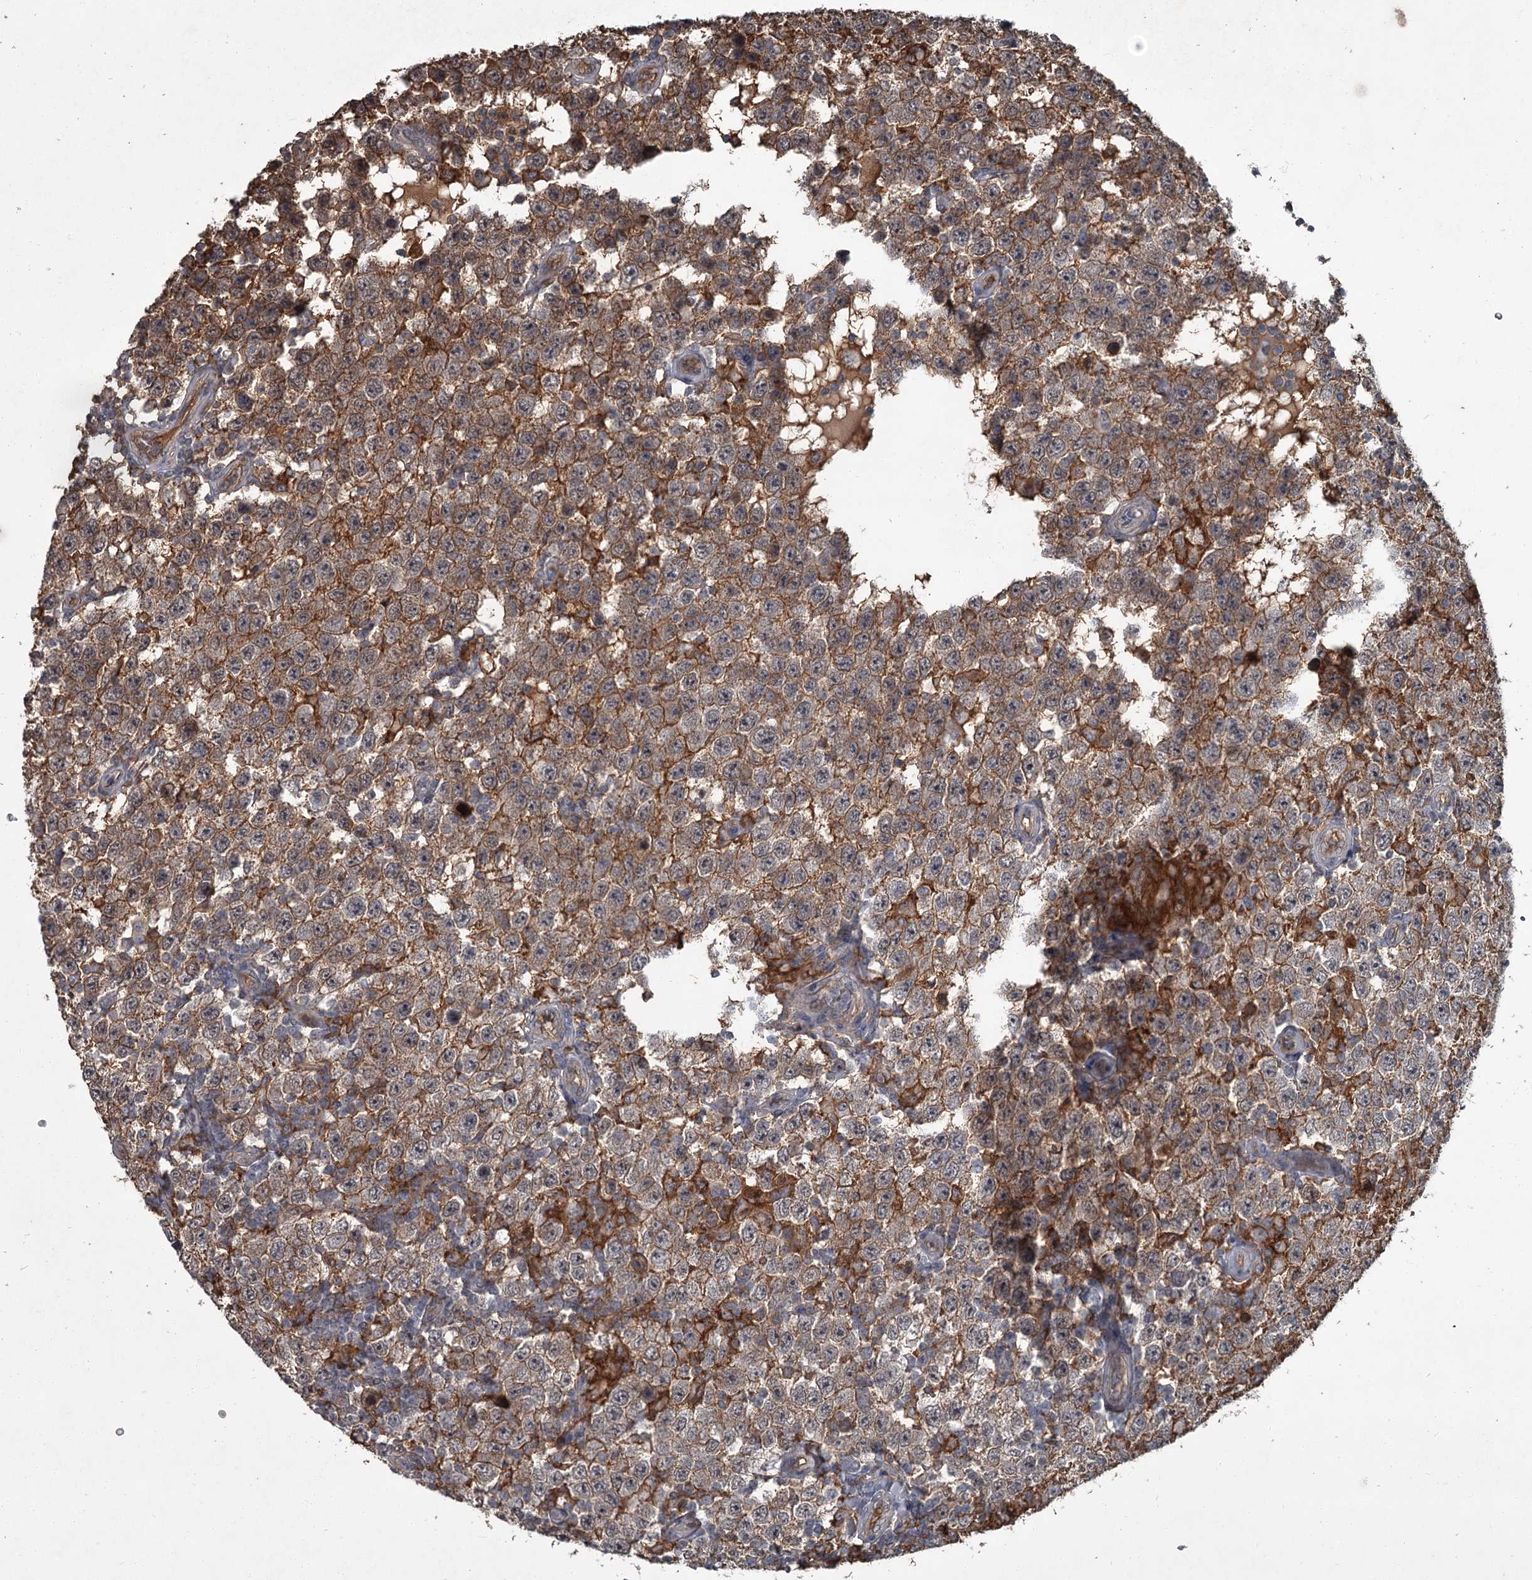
{"staining": {"intensity": "moderate", "quantity": ">75%", "location": "cytoplasmic/membranous"}, "tissue": "testis cancer", "cell_type": "Tumor cells", "image_type": "cancer", "snomed": [{"axis": "morphology", "description": "Normal tissue, NOS"}, {"axis": "morphology", "description": "Urothelial carcinoma, High grade"}, {"axis": "morphology", "description": "Seminoma, NOS"}, {"axis": "morphology", "description": "Carcinoma, Embryonal, NOS"}, {"axis": "topography", "description": "Urinary bladder"}, {"axis": "topography", "description": "Testis"}], "caption": "DAB immunohistochemical staining of human testis cancer displays moderate cytoplasmic/membranous protein positivity in about >75% of tumor cells. (IHC, brightfield microscopy, high magnification).", "gene": "FLVCR2", "patient": {"sex": "male", "age": 41}}